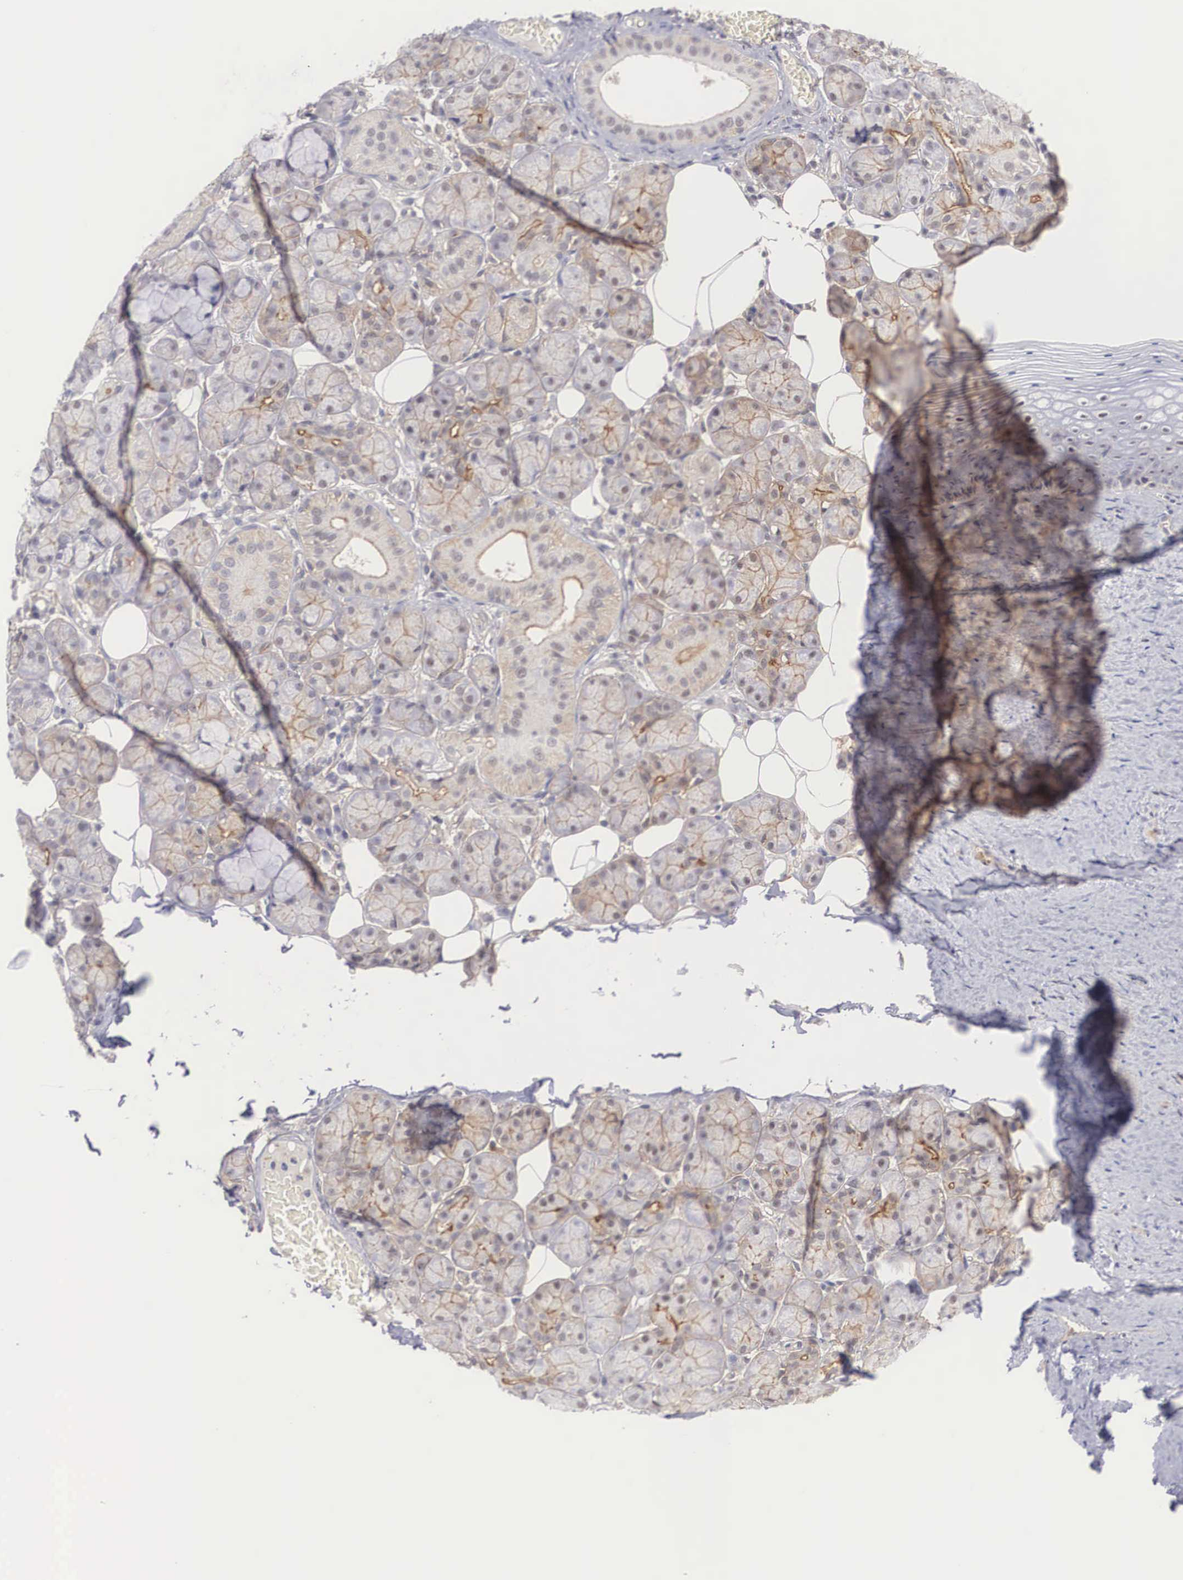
{"staining": {"intensity": "weak", "quantity": ">75%", "location": "cytoplasmic/membranous"}, "tissue": "salivary gland", "cell_type": "Glandular cells", "image_type": "normal", "snomed": [{"axis": "morphology", "description": "Normal tissue, NOS"}, {"axis": "topography", "description": "Salivary gland"}], "caption": "An immunohistochemistry image of unremarkable tissue is shown. Protein staining in brown highlights weak cytoplasmic/membranous positivity in salivary gland within glandular cells.", "gene": "NR4A2", "patient": {"sex": "male", "age": 54}}